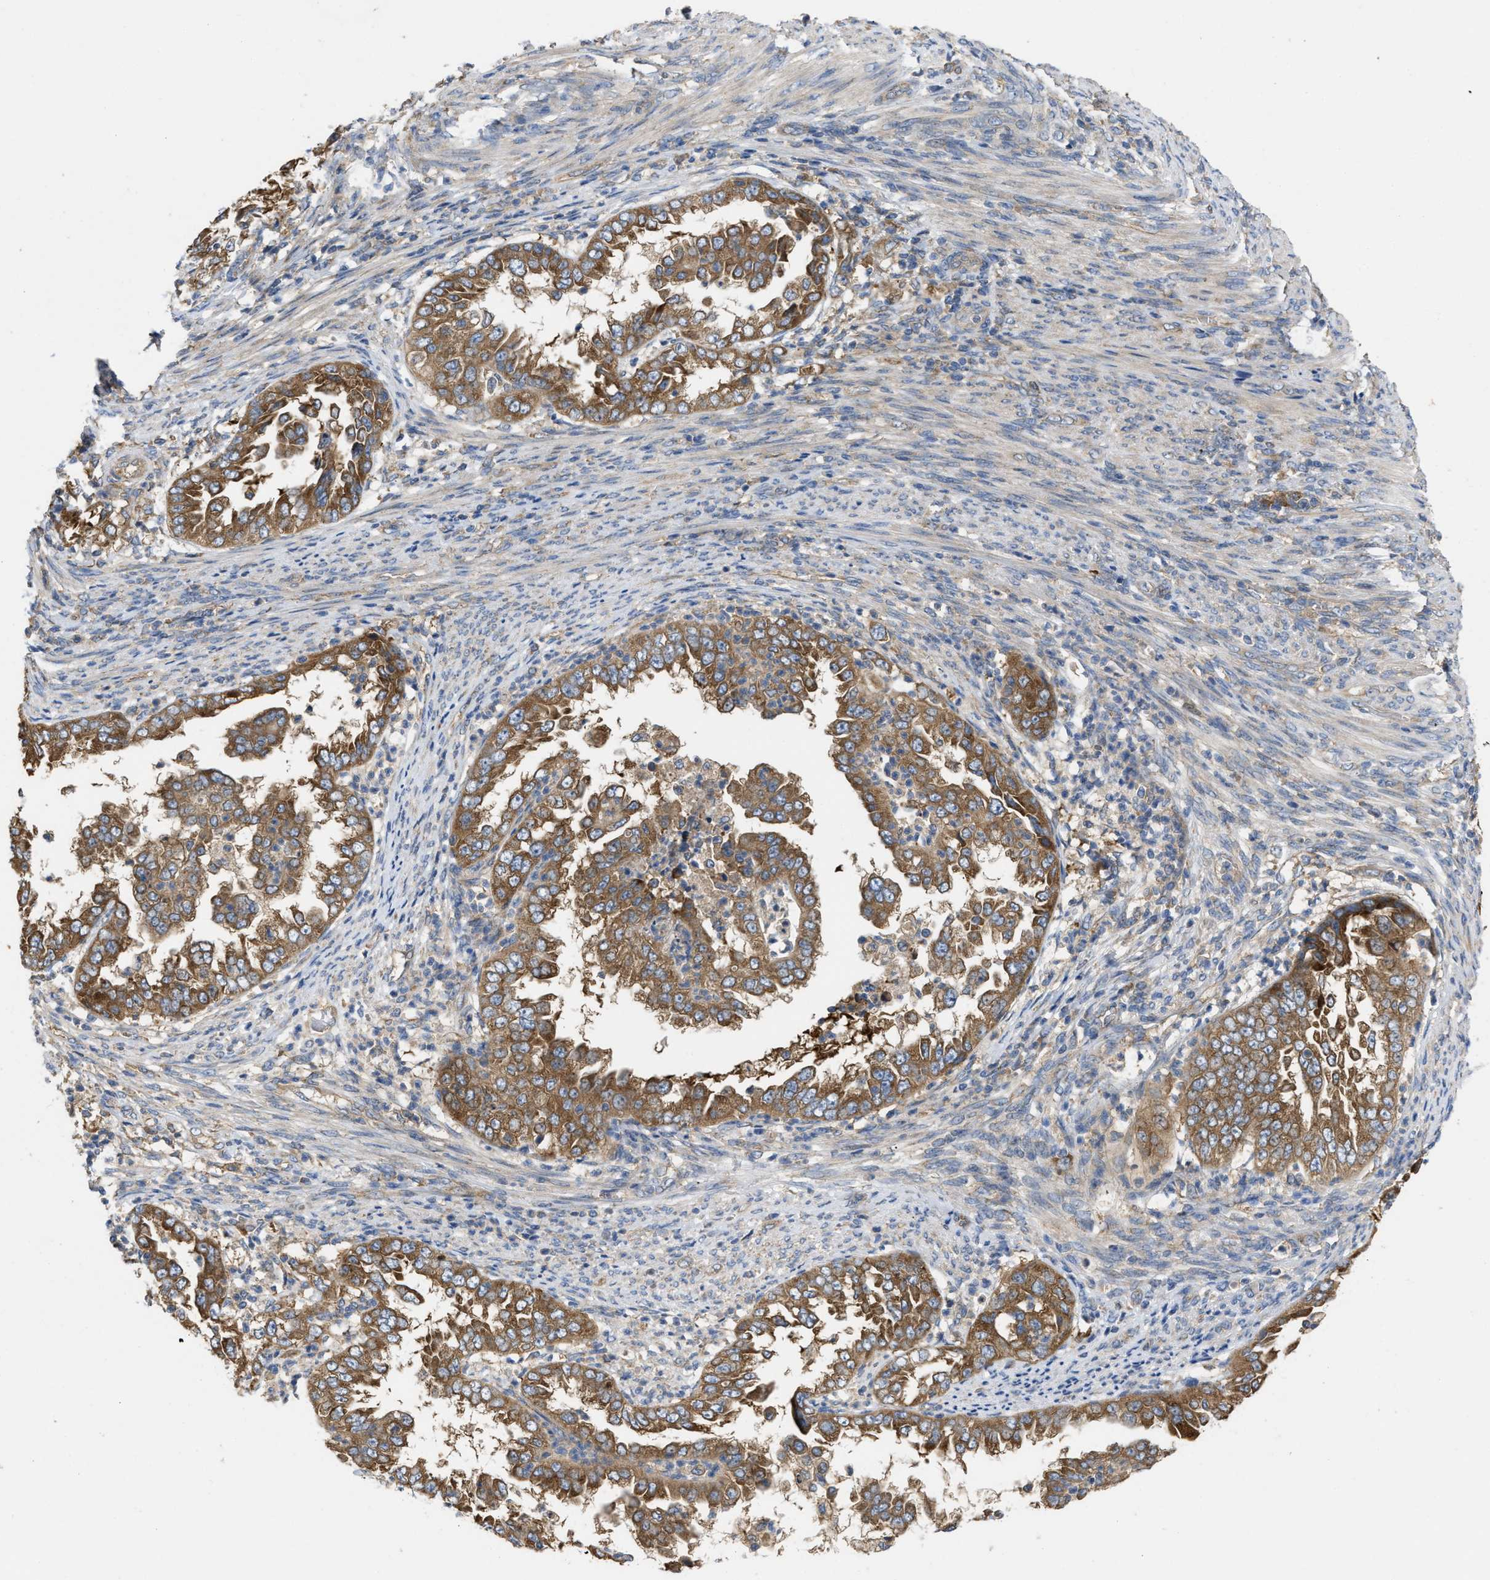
{"staining": {"intensity": "moderate", "quantity": ">75%", "location": "cytoplasmic/membranous"}, "tissue": "endometrial cancer", "cell_type": "Tumor cells", "image_type": "cancer", "snomed": [{"axis": "morphology", "description": "Adenocarcinoma, NOS"}, {"axis": "topography", "description": "Endometrium"}], "caption": "About >75% of tumor cells in endometrial adenocarcinoma show moderate cytoplasmic/membranous protein positivity as visualized by brown immunohistochemical staining.", "gene": "TMEM131", "patient": {"sex": "female", "age": 85}}